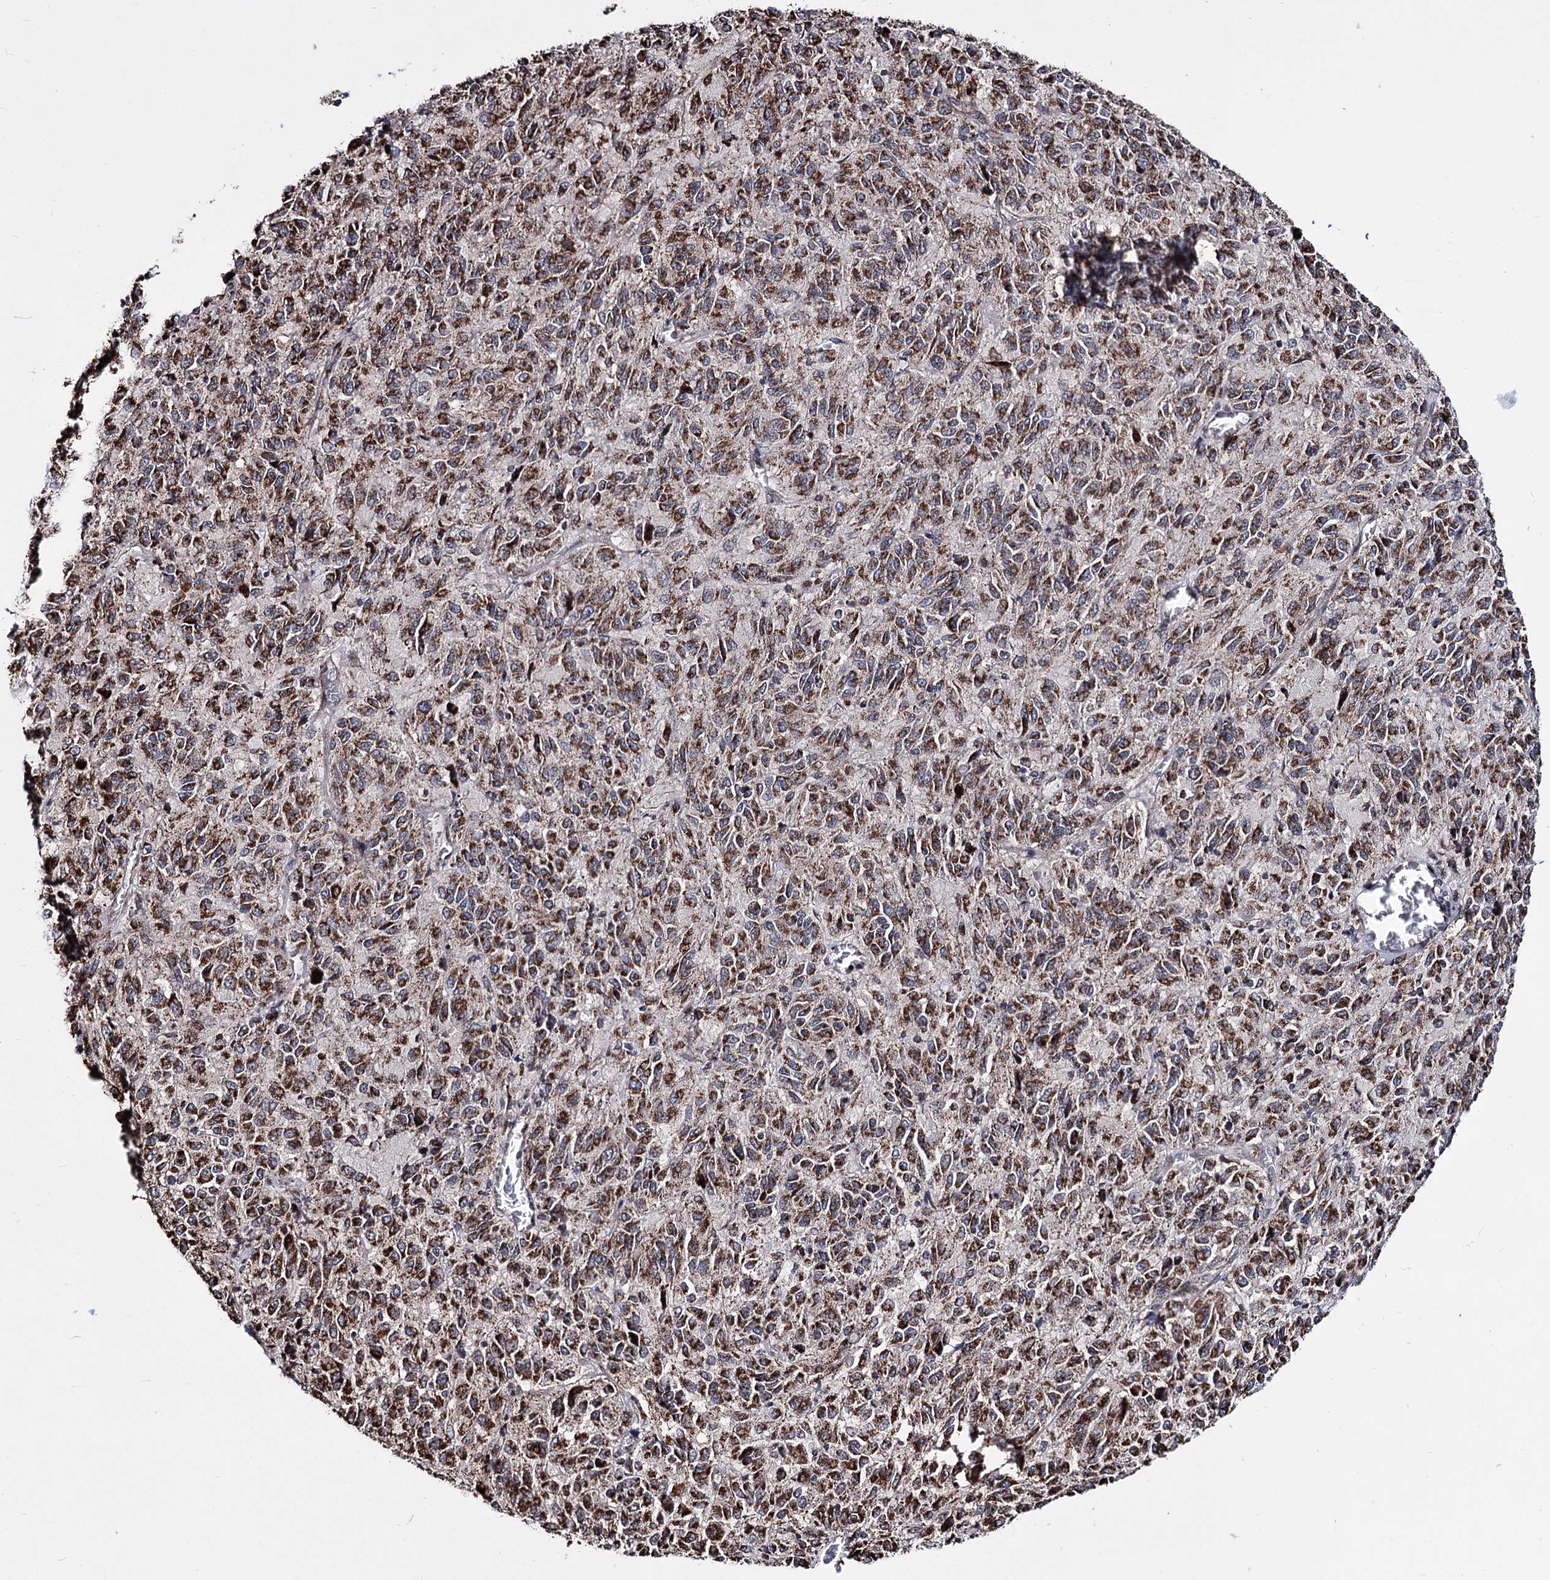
{"staining": {"intensity": "strong", "quantity": ">75%", "location": "cytoplasmic/membranous"}, "tissue": "melanoma", "cell_type": "Tumor cells", "image_type": "cancer", "snomed": [{"axis": "morphology", "description": "Malignant melanoma, Metastatic site"}, {"axis": "topography", "description": "Lung"}], "caption": "Malignant melanoma (metastatic site) stained with immunohistochemistry (IHC) displays strong cytoplasmic/membranous expression in approximately >75% of tumor cells.", "gene": "CREB3L4", "patient": {"sex": "male", "age": 64}}